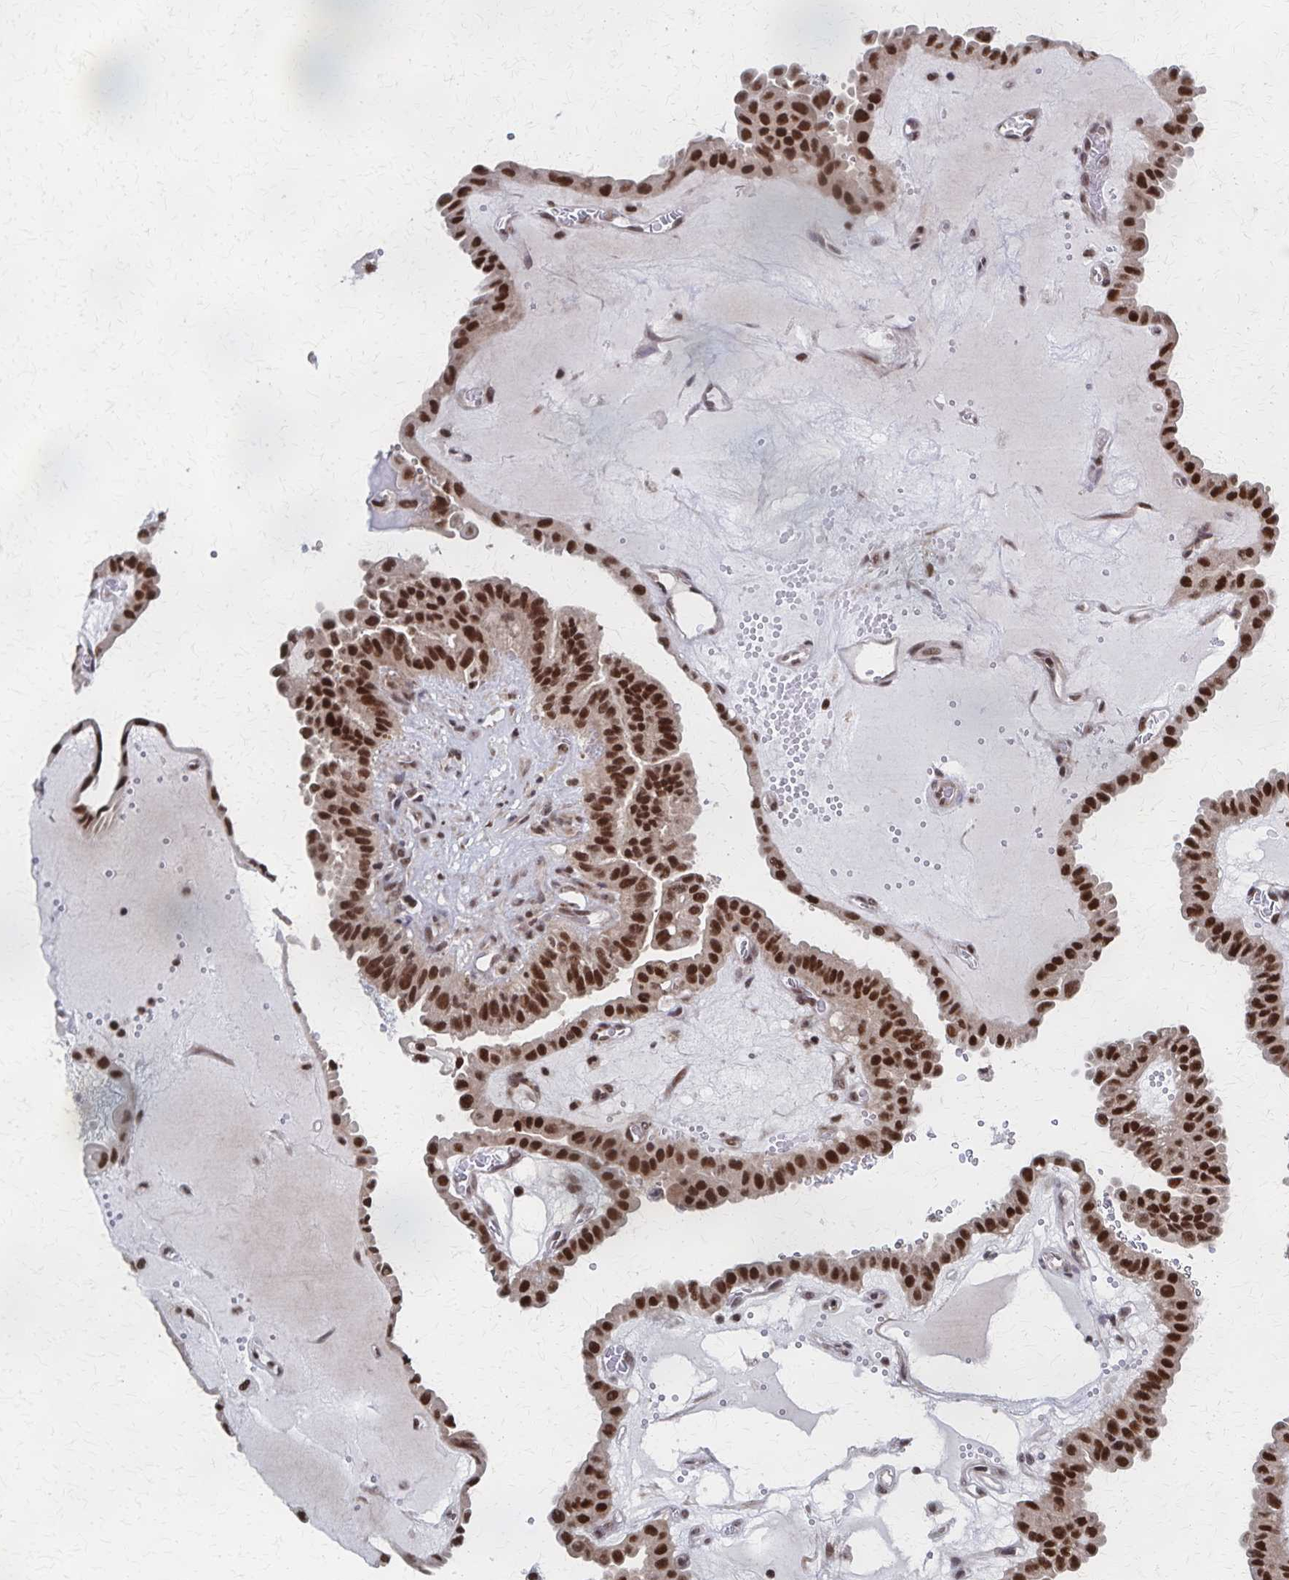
{"staining": {"intensity": "strong", "quantity": ">75%", "location": "nuclear"}, "tissue": "thyroid cancer", "cell_type": "Tumor cells", "image_type": "cancer", "snomed": [{"axis": "morphology", "description": "Papillary adenocarcinoma, NOS"}, {"axis": "topography", "description": "Thyroid gland"}], "caption": "Thyroid cancer (papillary adenocarcinoma) stained with a protein marker demonstrates strong staining in tumor cells.", "gene": "GTF2B", "patient": {"sex": "male", "age": 87}}